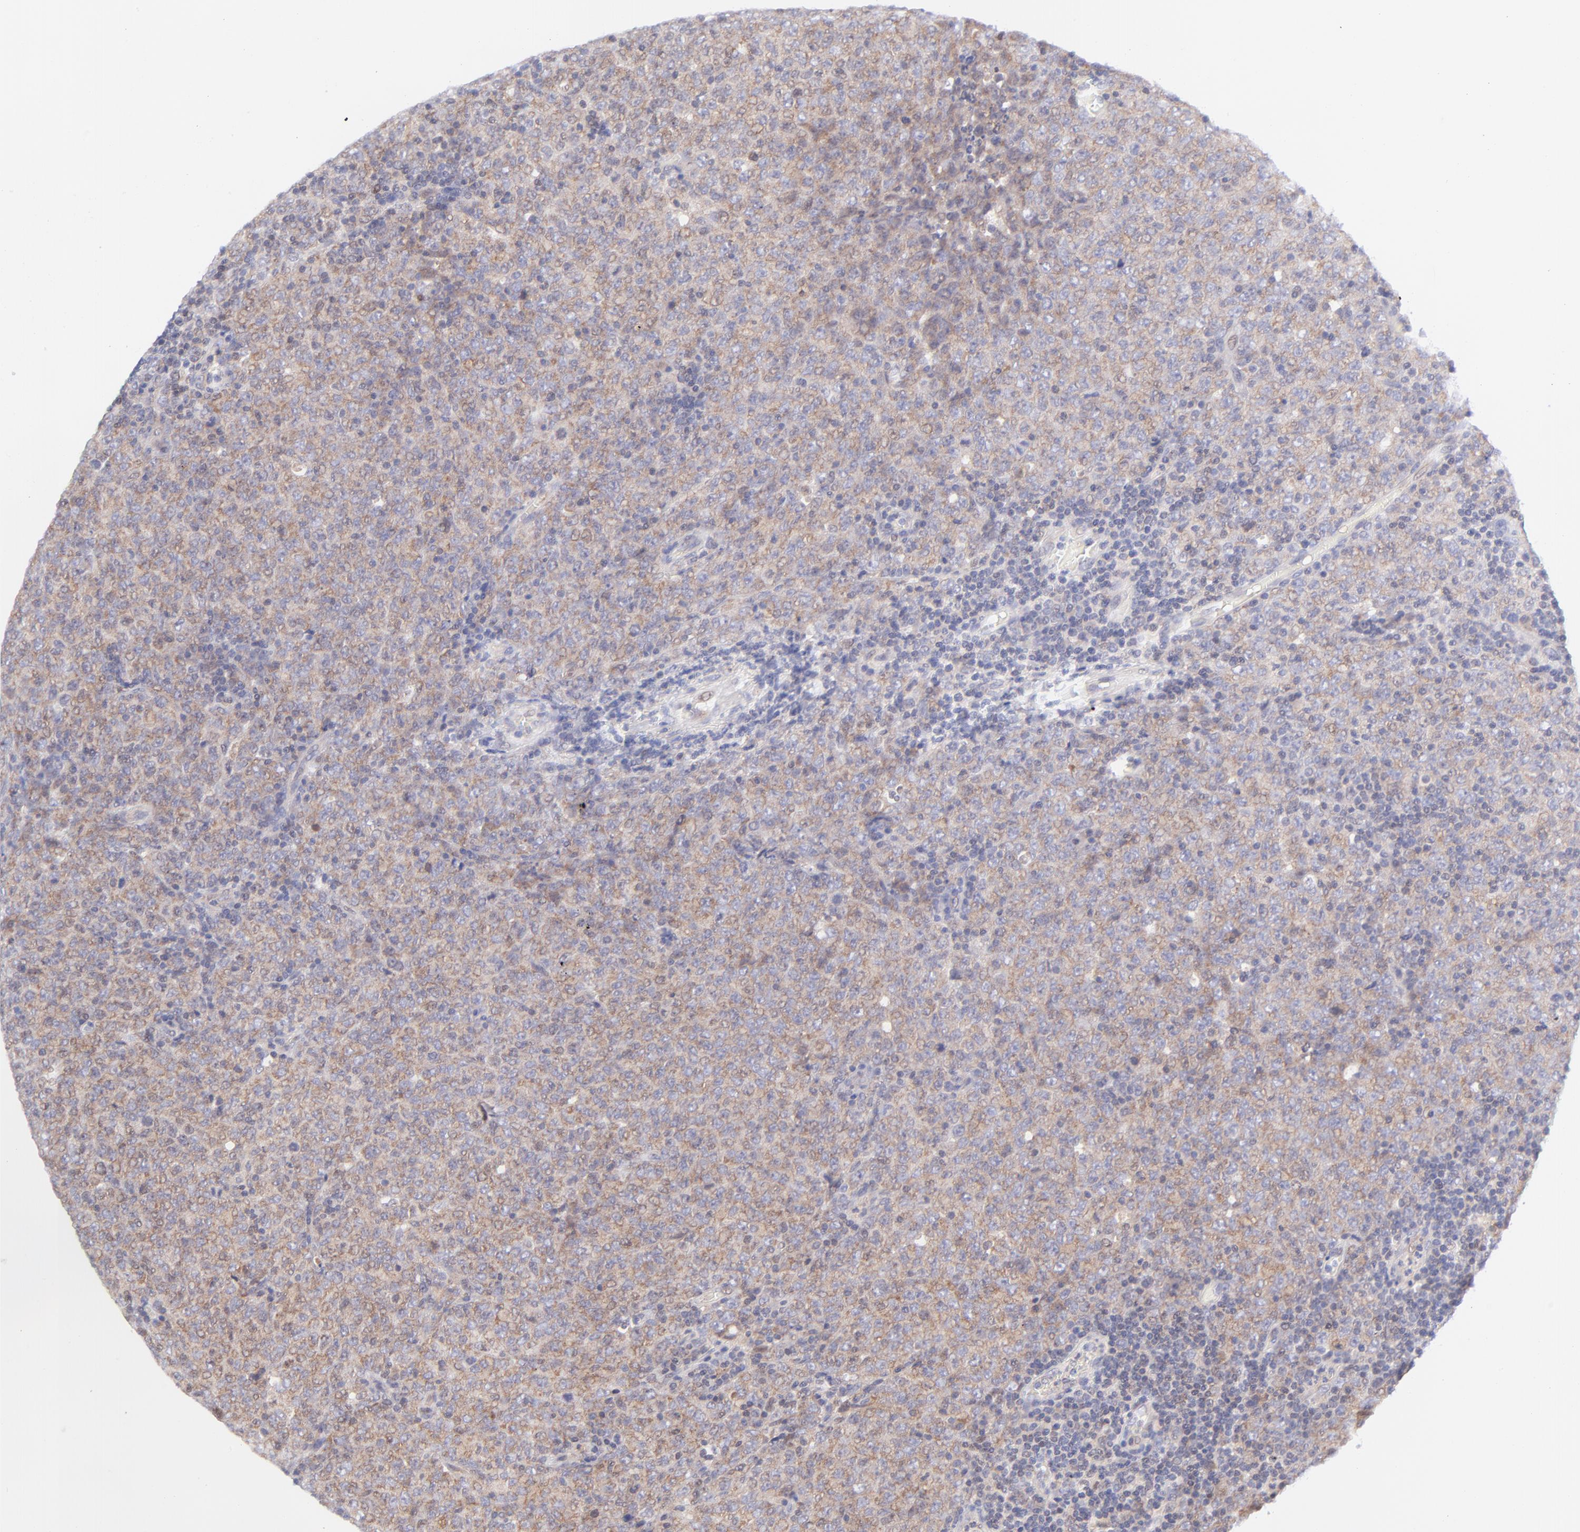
{"staining": {"intensity": "negative", "quantity": "none", "location": "none"}, "tissue": "lymphoma", "cell_type": "Tumor cells", "image_type": "cancer", "snomed": [{"axis": "morphology", "description": "Malignant lymphoma, non-Hodgkin's type, High grade"}, {"axis": "topography", "description": "Tonsil"}], "caption": "High magnification brightfield microscopy of lymphoma stained with DAB (3,3'-diaminobenzidine) (brown) and counterstained with hematoxylin (blue): tumor cells show no significant positivity.", "gene": "PBDC1", "patient": {"sex": "female", "age": 36}}